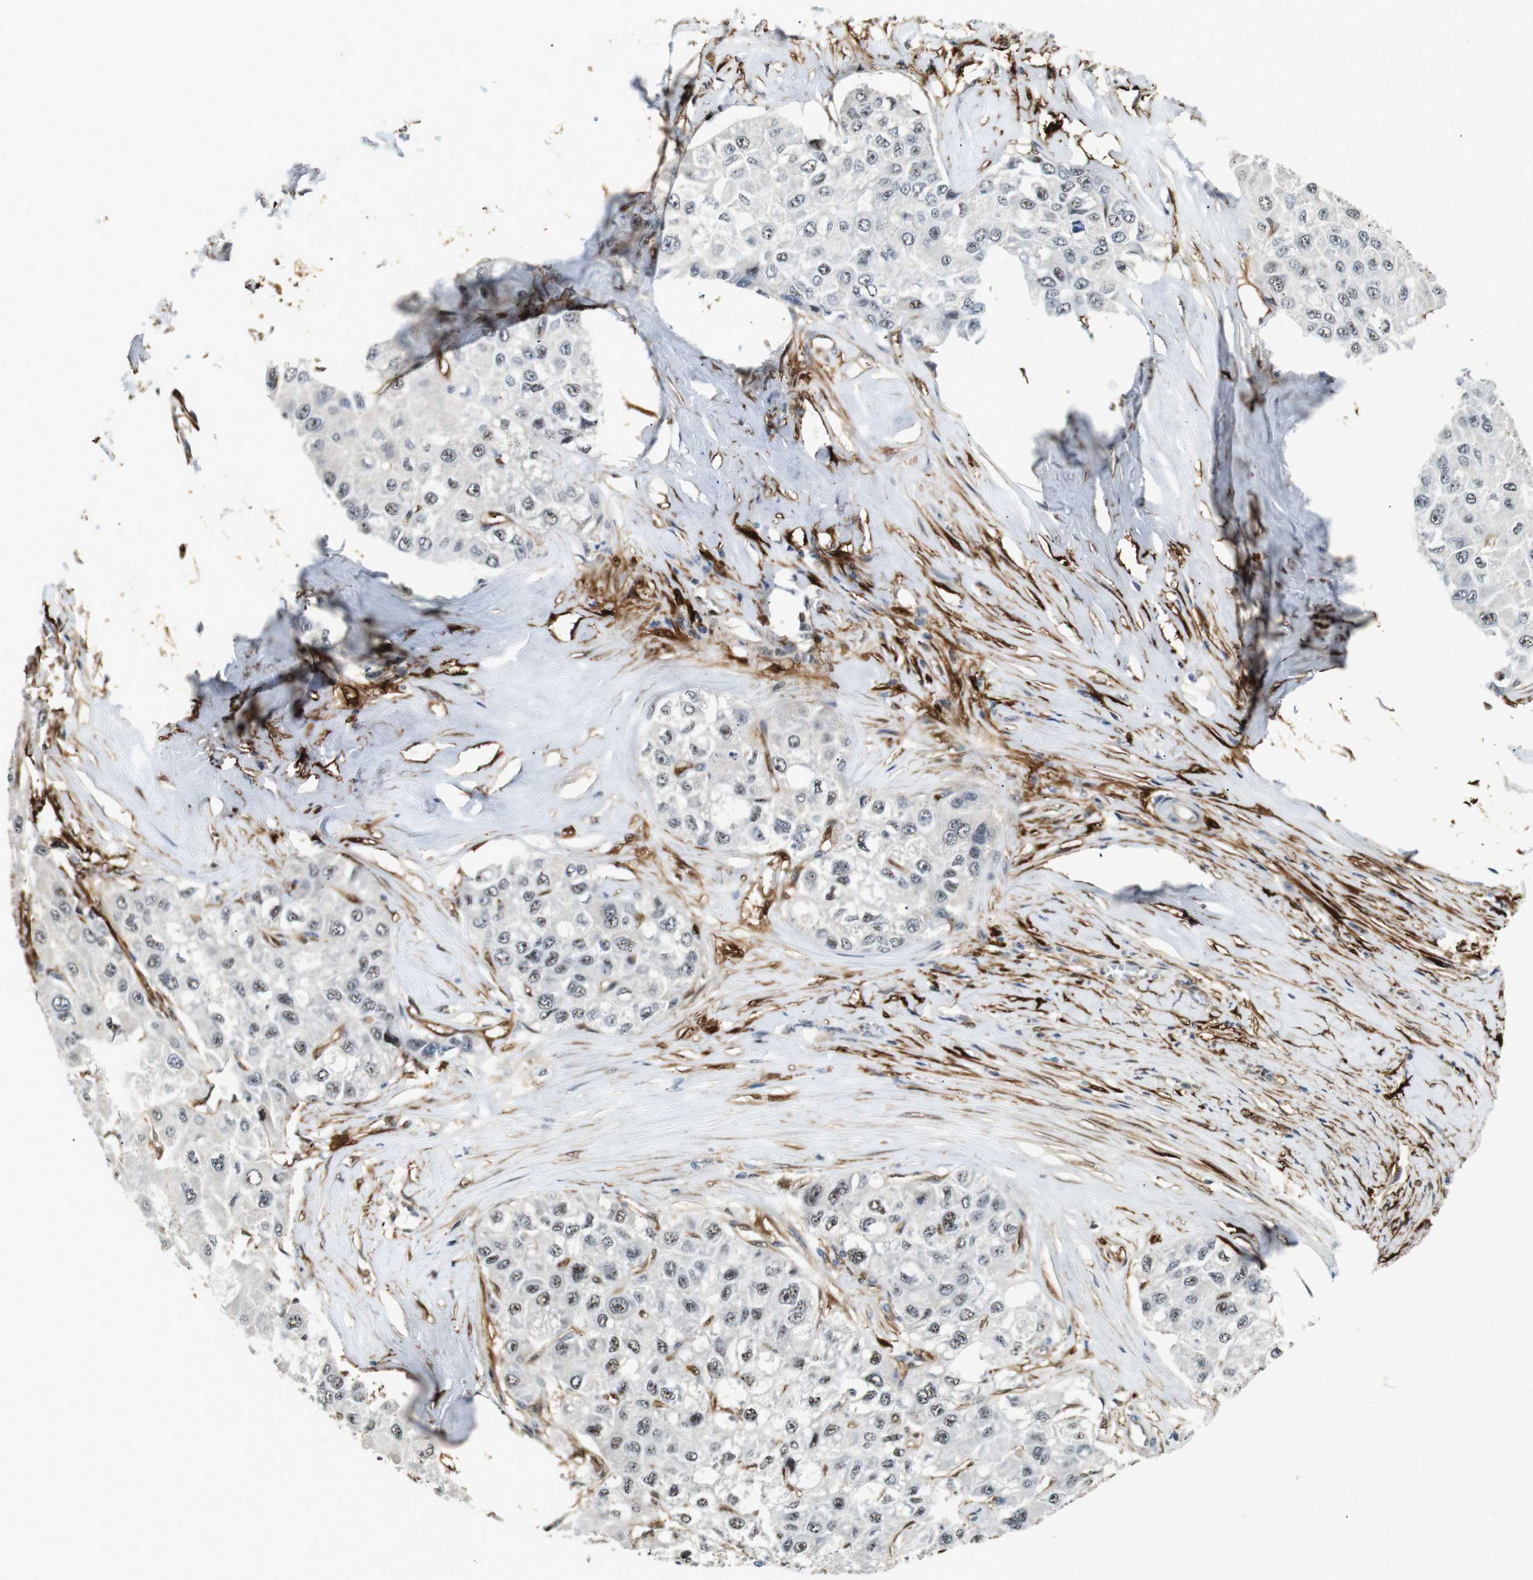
{"staining": {"intensity": "weak", "quantity": ">75%", "location": "nuclear"}, "tissue": "liver cancer", "cell_type": "Tumor cells", "image_type": "cancer", "snomed": [{"axis": "morphology", "description": "Carcinoma, Hepatocellular, NOS"}, {"axis": "topography", "description": "Liver"}], "caption": "Immunohistochemistry (IHC) of human liver cancer demonstrates low levels of weak nuclear expression in approximately >75% of tumor cells.", "gene": "LXN", "patient": {"sex": "male", "age": 80}}